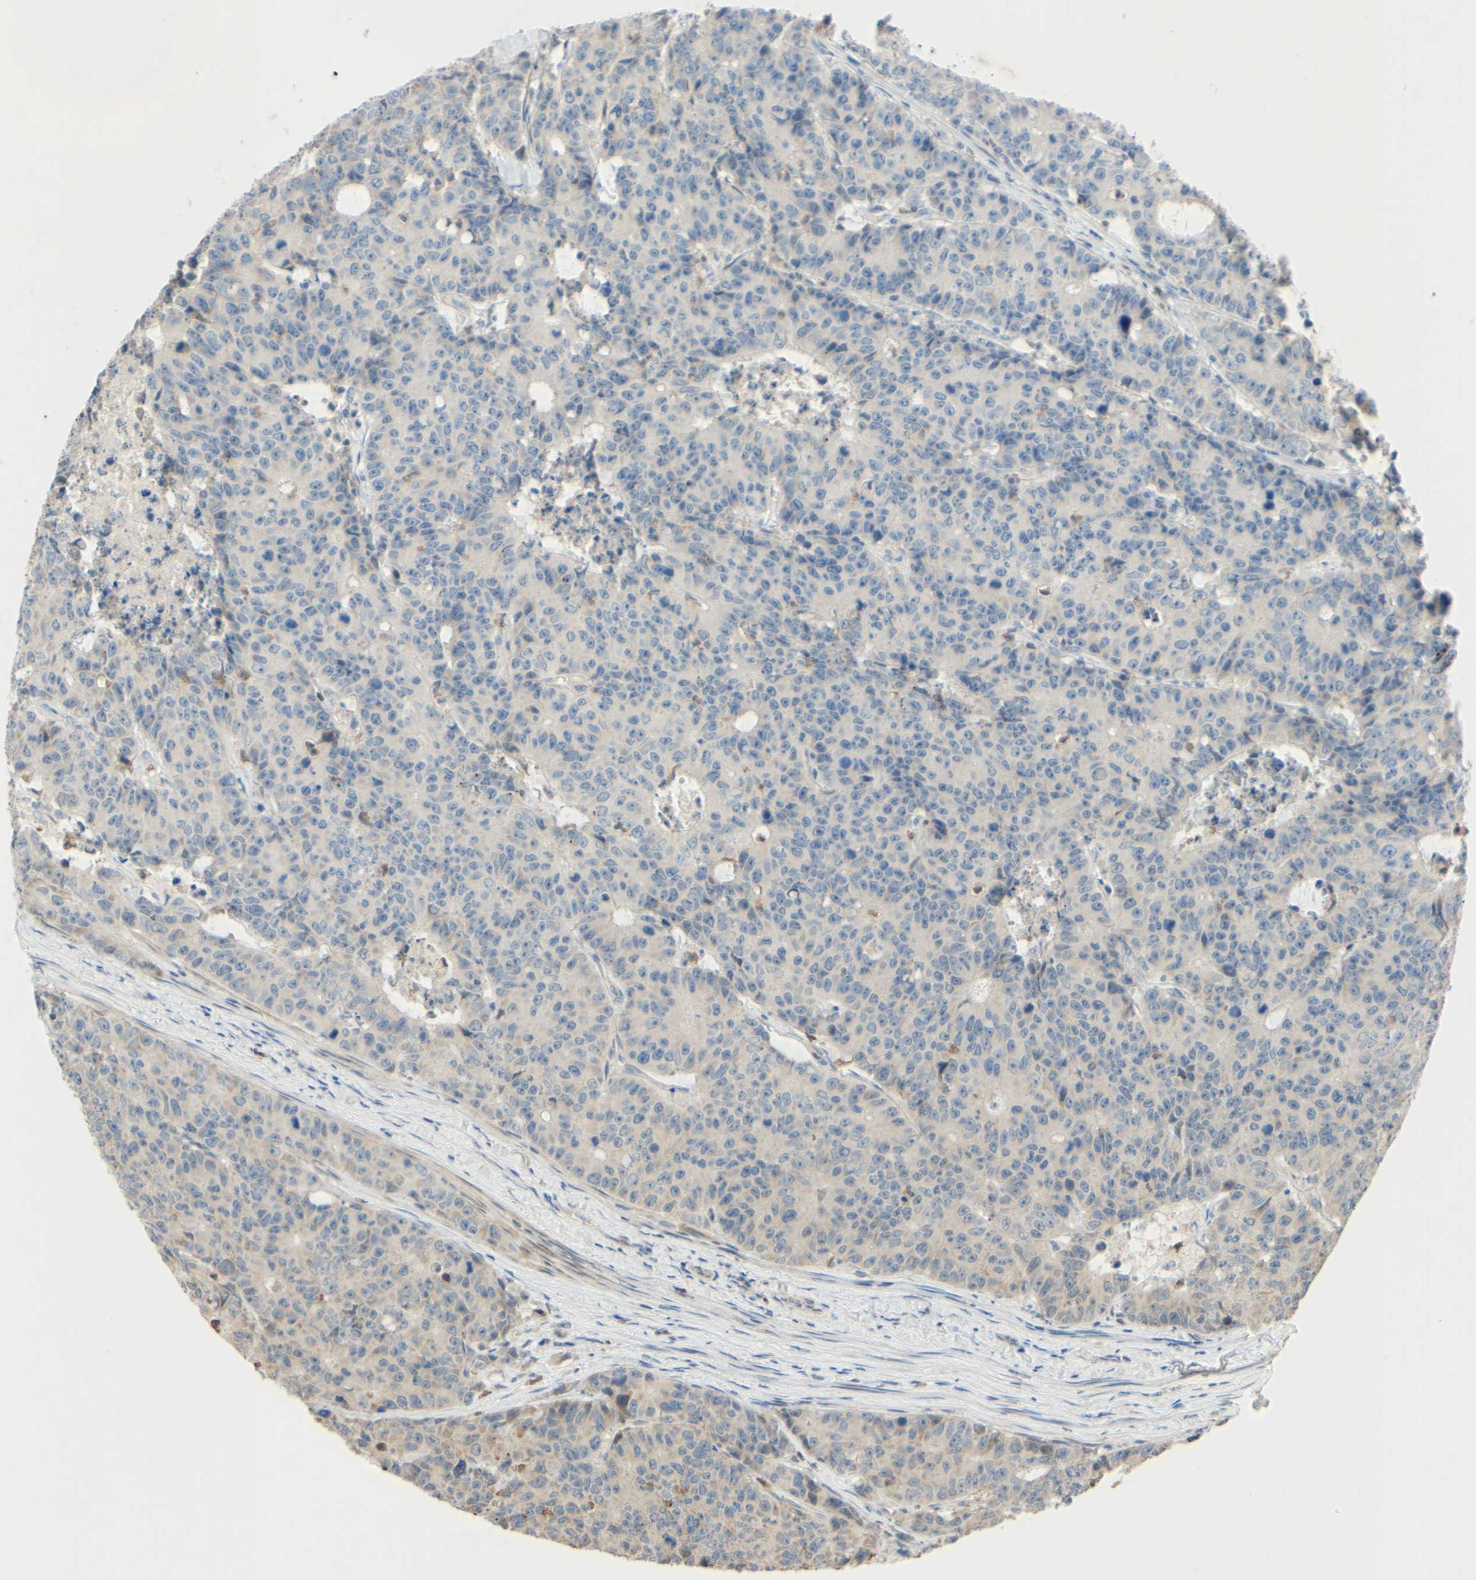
{"staining": {"intensity": "weak", "quantity": ">75%", "location": "cytoplasmic/membranous"}, "tissue": "colorectal cancer", "cell_type": "Tumor cells", "image_type": "cancer", "snomed": [{"axis": "morphology", "description": "Adenocarcinoma, NOS"}, {"axis": "topography", "description": "Colon"}], "caption": "Immunohistochemical staining of adenocarcinoma (colorectal) displays low levels of weak cytoplasmic/membranous expression in about >75% of tumor cells. The protein is shown in brown color, while the nuclei are stained blue.", "gene": "GATA1", "patient": {"sex": "female", "age": 86}}